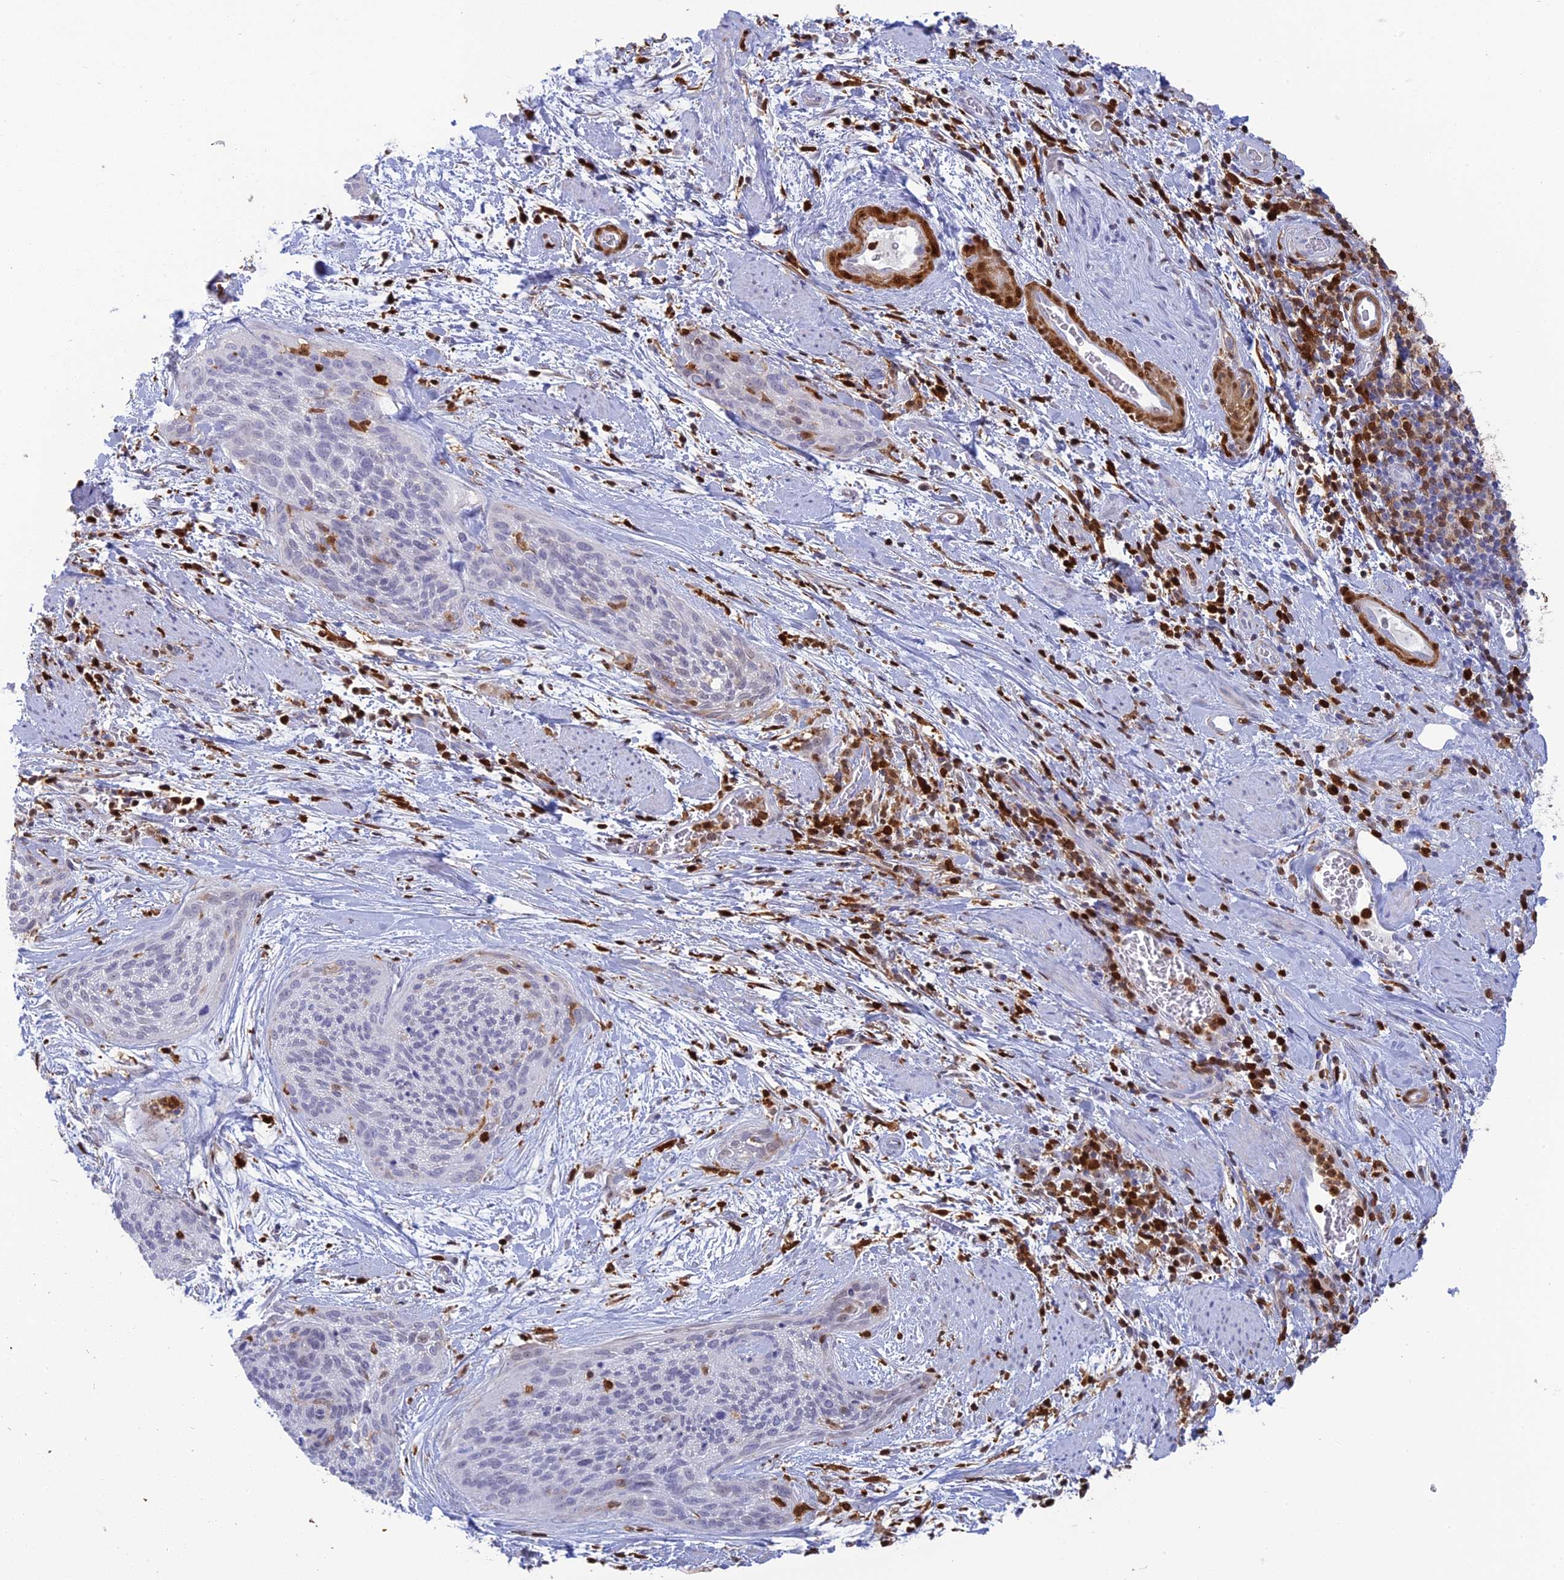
{"staining": {"intensity": "negative", "quantity": "none", "location": "none"}, "tissue": "cervical cancer", "cell_type": "Tumor cells", "image_type": "cancer", "snomed": [{"axis": "morphology", "description": "Squamous cell carcinoma, NOS"}, {"axis": "topography", "description": "Cervix"}], "caption": "Immunohistochemical staining of human cervical cancer reveals no significant staining in tumor cells. (Immunohistochemistry (ihc), brightfield microscopy, high magnification).", "gene": "PGBD4", "patient": {"sex": "female", "age": 55}}